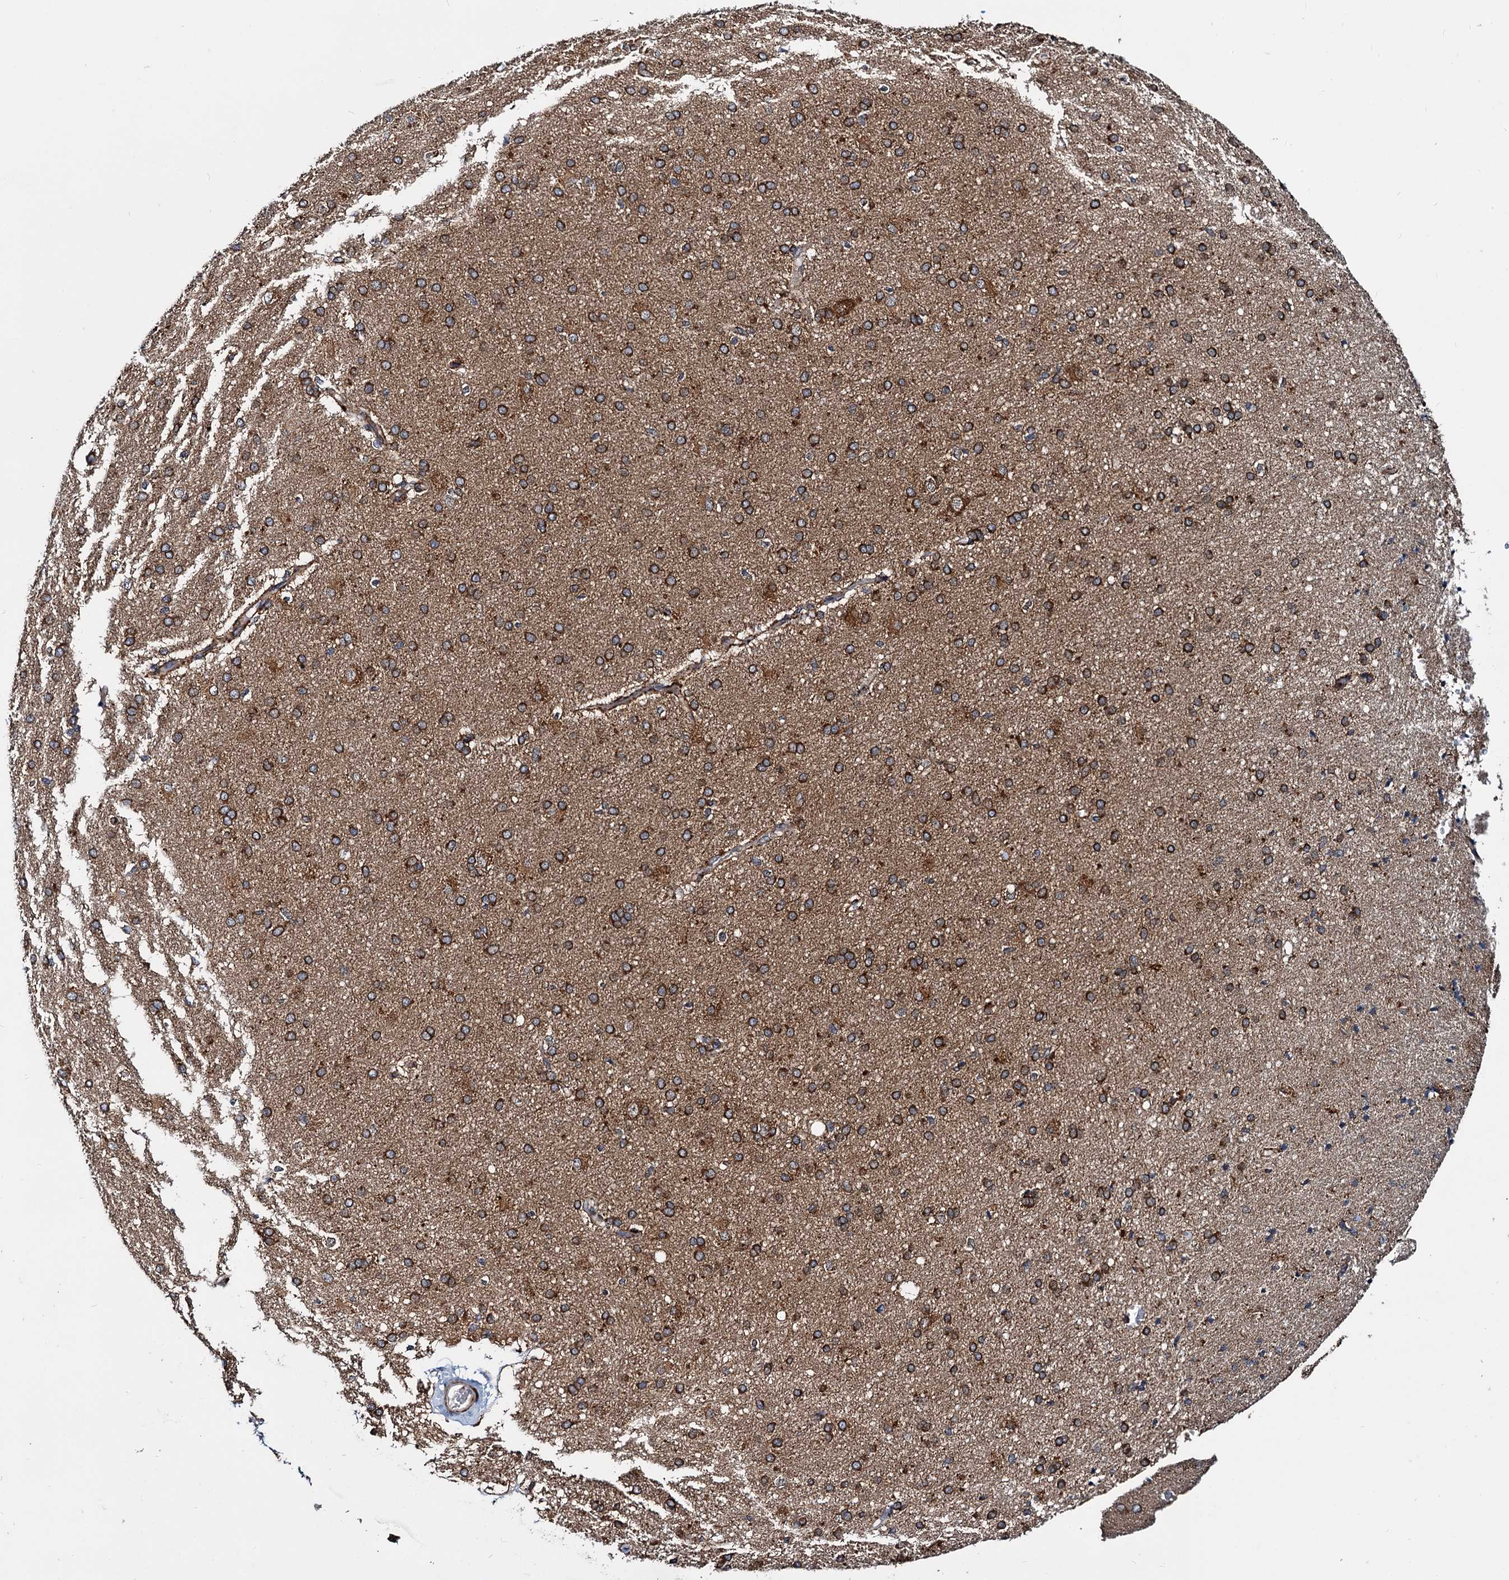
{"staining": {"intensity": "moderate", "quantity": ">75%", "location": "cytoplasmic/membranous"}, "tissue": "cerebral cortex", "cell_type": "Endothelial cells", "image_type": "normal", "snomed": [{"axis": "morphology", "description": "Normal tissue, NOS"}, {"axis": "topography", "description": "Cerebral cortex"}], "caption": "Unremarkable cerebral cortex demonstrates moderate cytoplasmic/membranous positivity in approximately >75% of endothelial cells, visualized by immunohistochemistry. The staining was performed using DAB (3,3'-diaminobenzidine) to visualize the protein expression in brown, while the nuclei were stained in blue with hematoxylin (Magnification: 20x).", "gene": "ARHGAP42", "patient": {"sex": "male", "age": 62}}